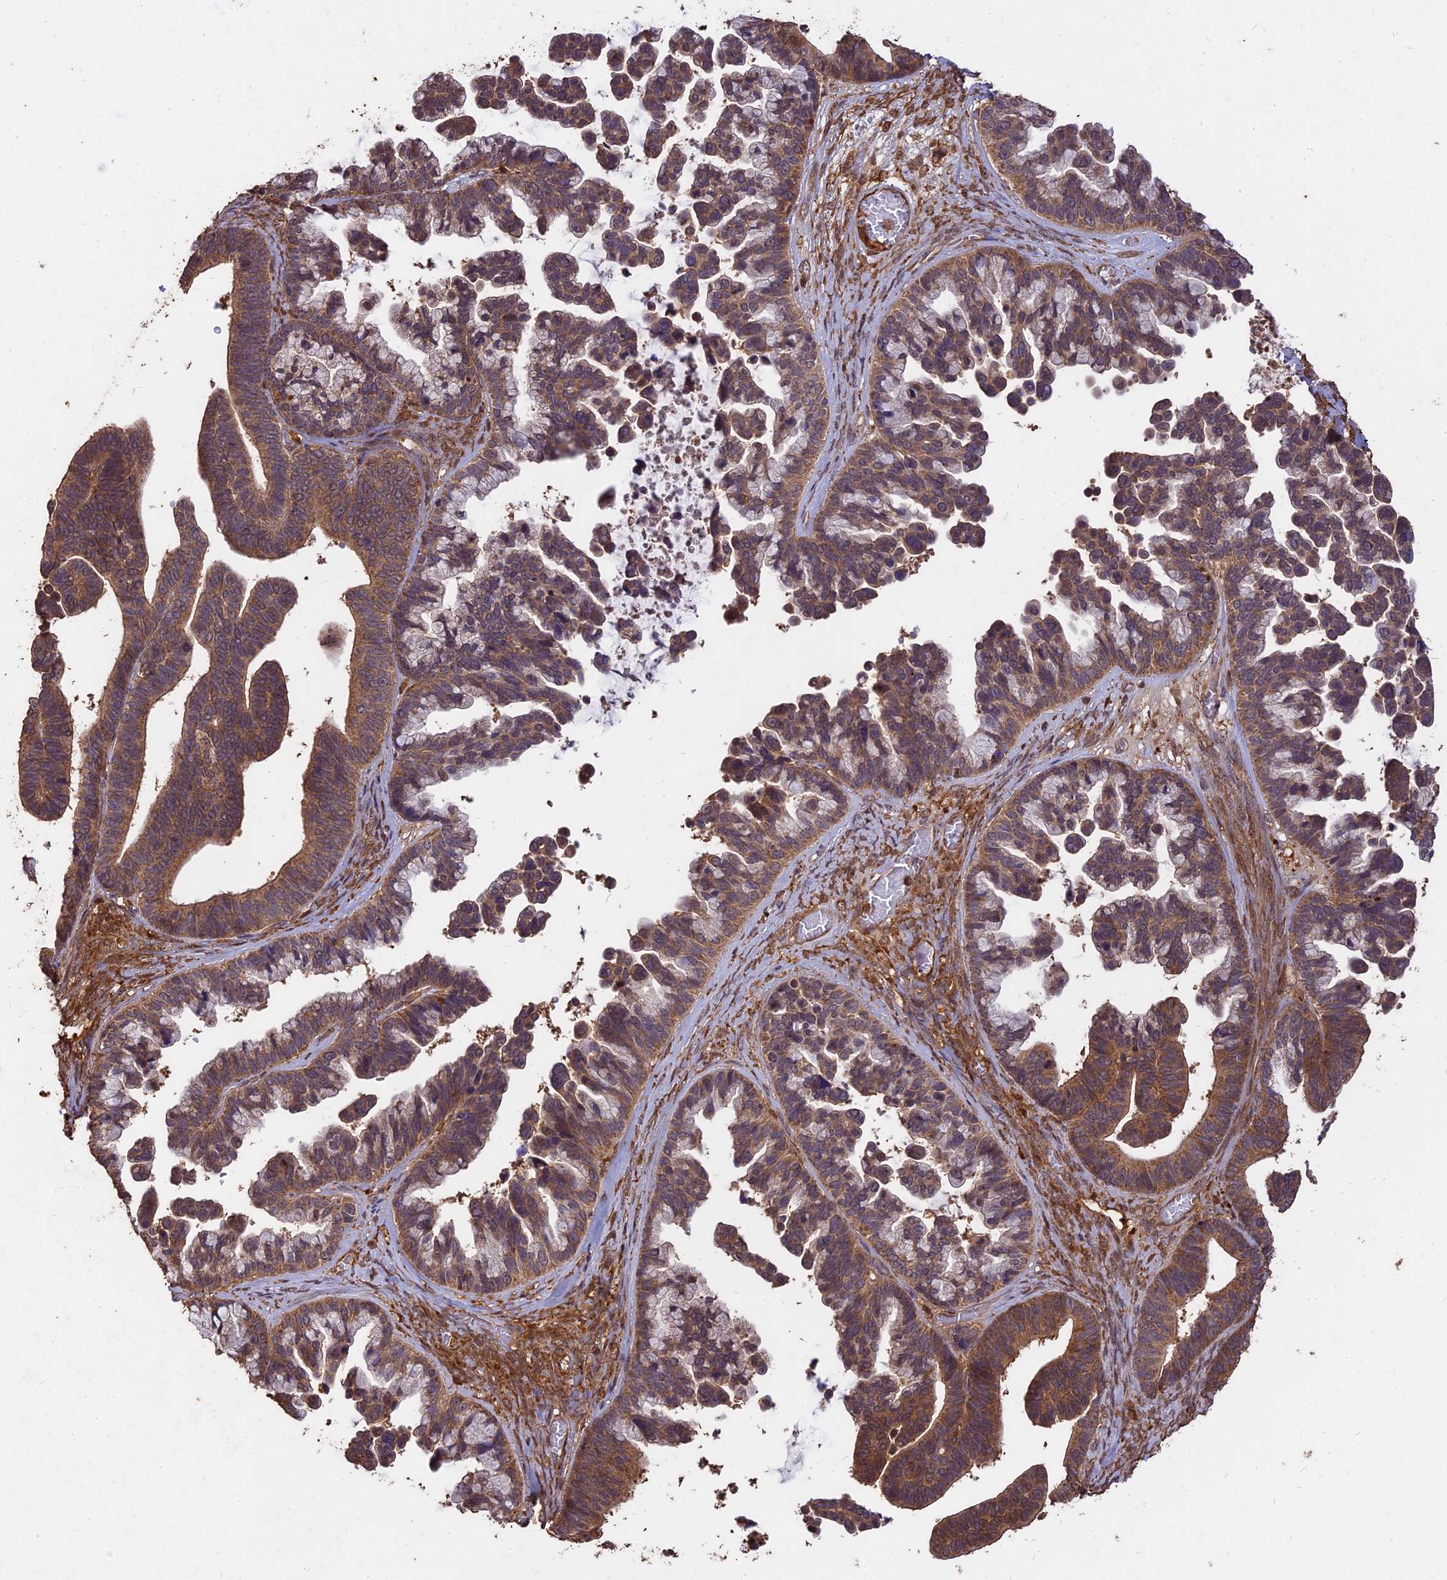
{"staining": {"intensity": "strong", "quantity": ">75%", "location": "cytoplasmic/membranous"}, "tissue": "ovarian cancer", "cell_type": "Tumor cells", "image_type": "cancer", "snomed": [{"axis": "morphology", "description": "Cystadenocarcinoma, serous, NOS"}, {"axis": "topography", "description": "Ovary"}], "caption": "The photomicrograph displays immunohistochemical staining of ovarian cancer (serous cystadenocarcinoma). There is strong cytoplasmic/membranous positivity is present in approximately >75% of tumor cells.", "gene": "SAC3D1", "patient": {"sex": "female", "age": 56}}